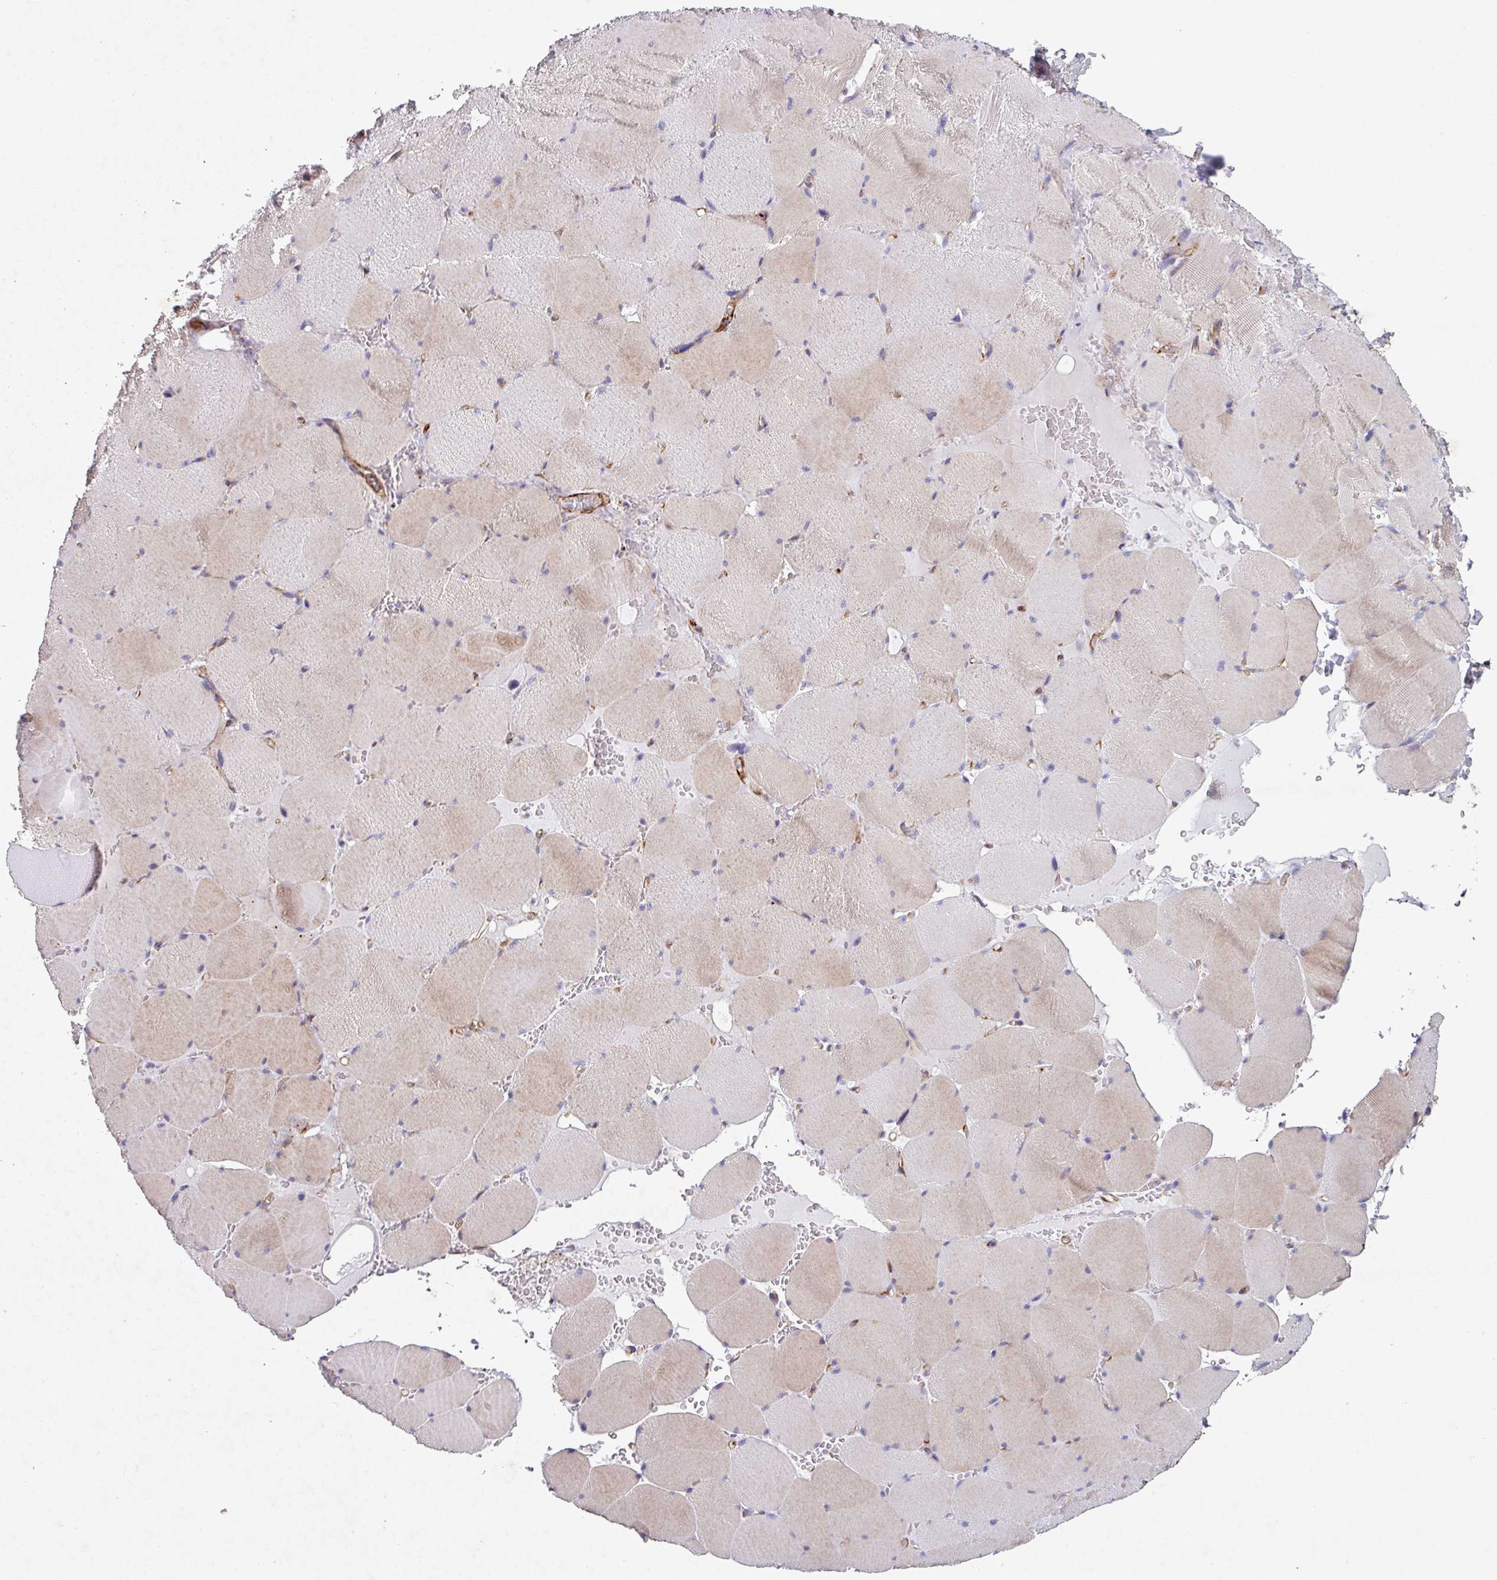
{"staining": {"intensity": "weak", "quantity": "25%-75%", "location": "cytoplasmic/membranous"}, "tissue": "skeletal muscle", "cell_type": "Myocytes", "image_type": "normal", "snomed": [{"axis": "morphology", "description": "Normal tissue, NOS"}, {"axis": "topography", "description": "Skeletal muscle"}, {"axis": "topography", "description": "Head-Neck"}], "caption": "This is a photomicrograph of immunohistochemistry staining of normal skeletal muscle, which shows weak staining in the cytoplasmic/membranous of myocytes.", "gene": "ATP2C2", "patient": {"sex": "male", "age": 66}}